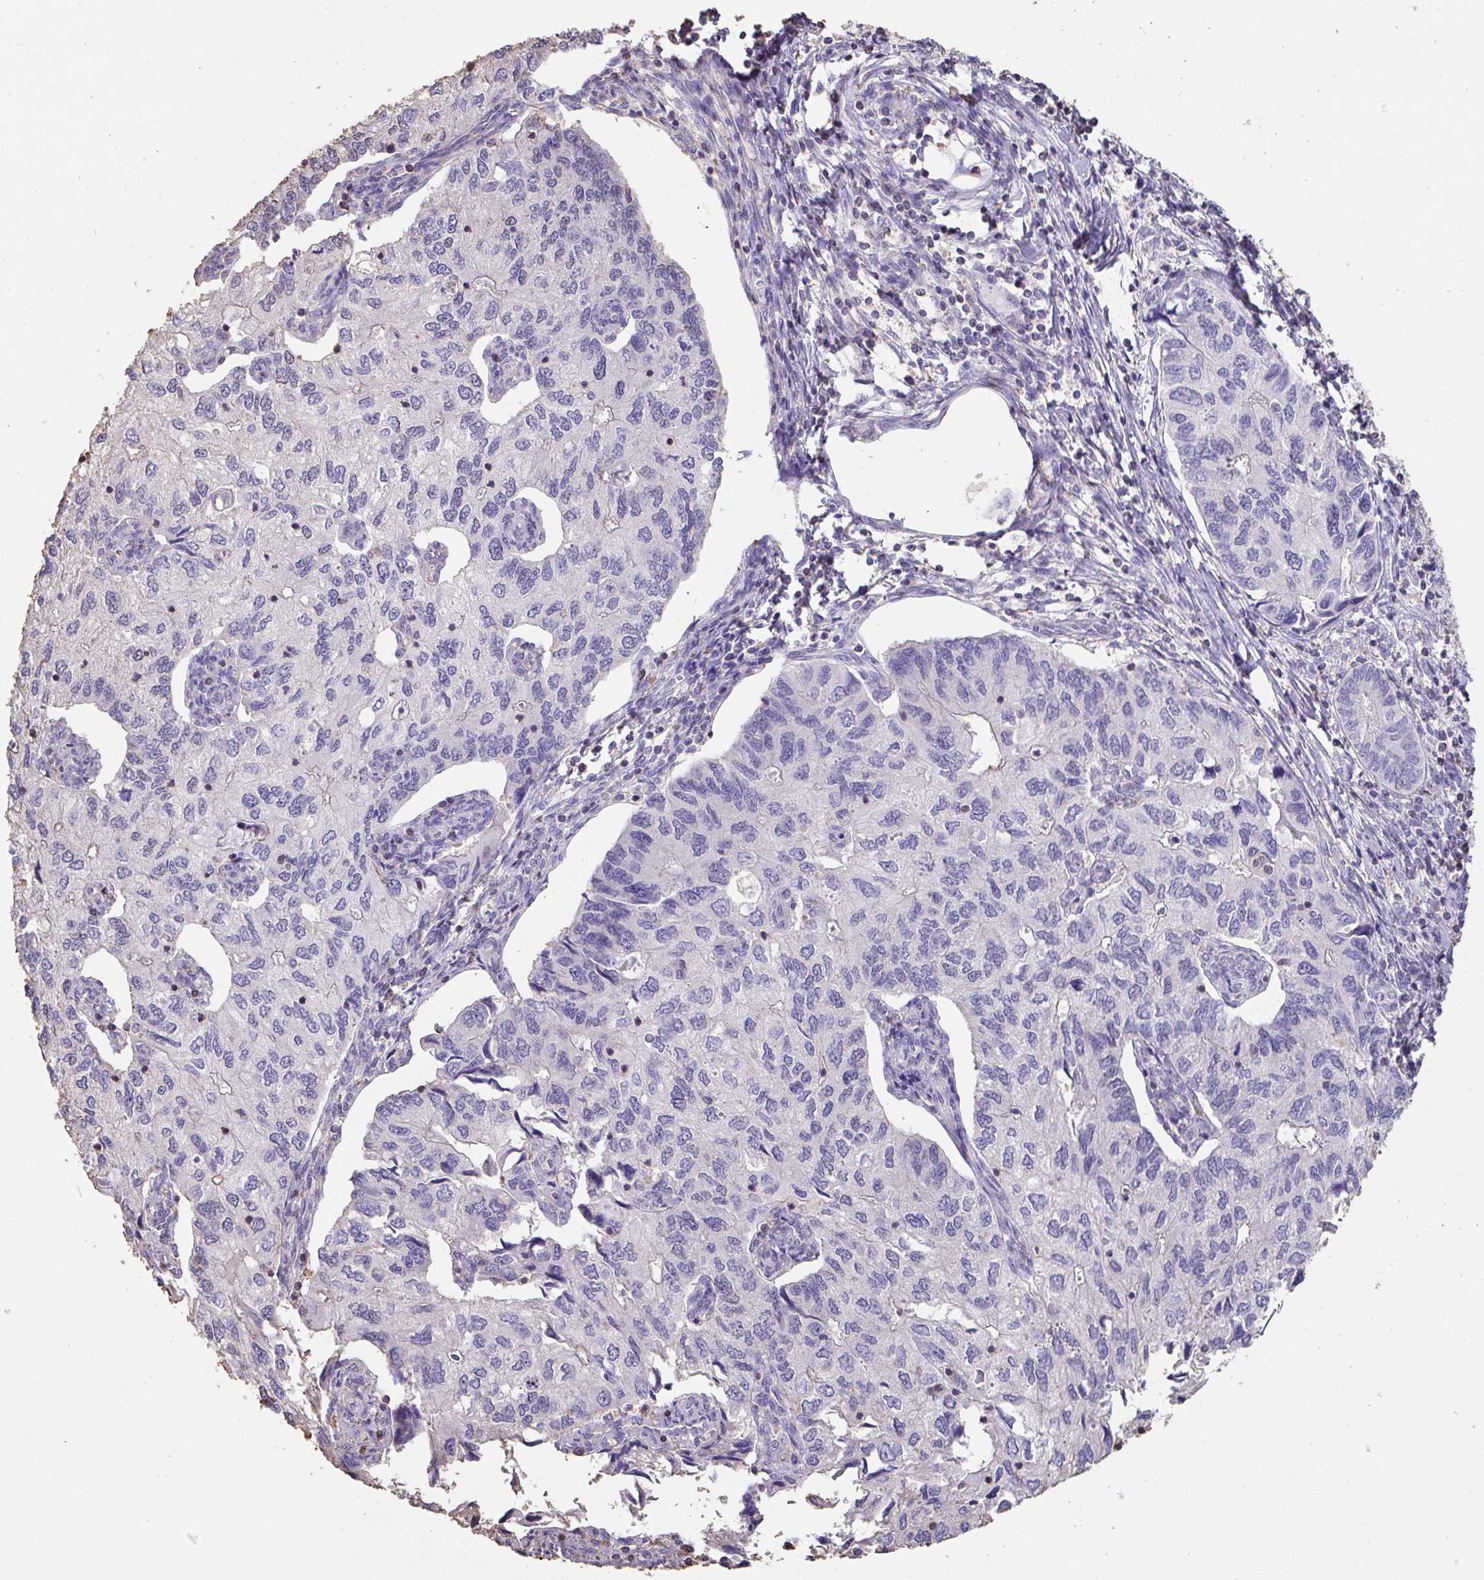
{"staining": {"intensity": "negative", "quantity": "none", "location": "none"}, "tissue": "endometrial cancer", "cell_type": "Tumor cells", "image_type": "cancer", "snomed": [{"axis": "morphology", "description": "Carcinoma, NOS"}, {"axis": "topography", "description": "Uterus"}], "caption": "This is an immunohistochemistry (IHC) photomicrograph of human carcinoma (endometrial). There is no expression in tumor cells.", "gene": "IL23R", "patient": {"sex": "female", "age": 76}}